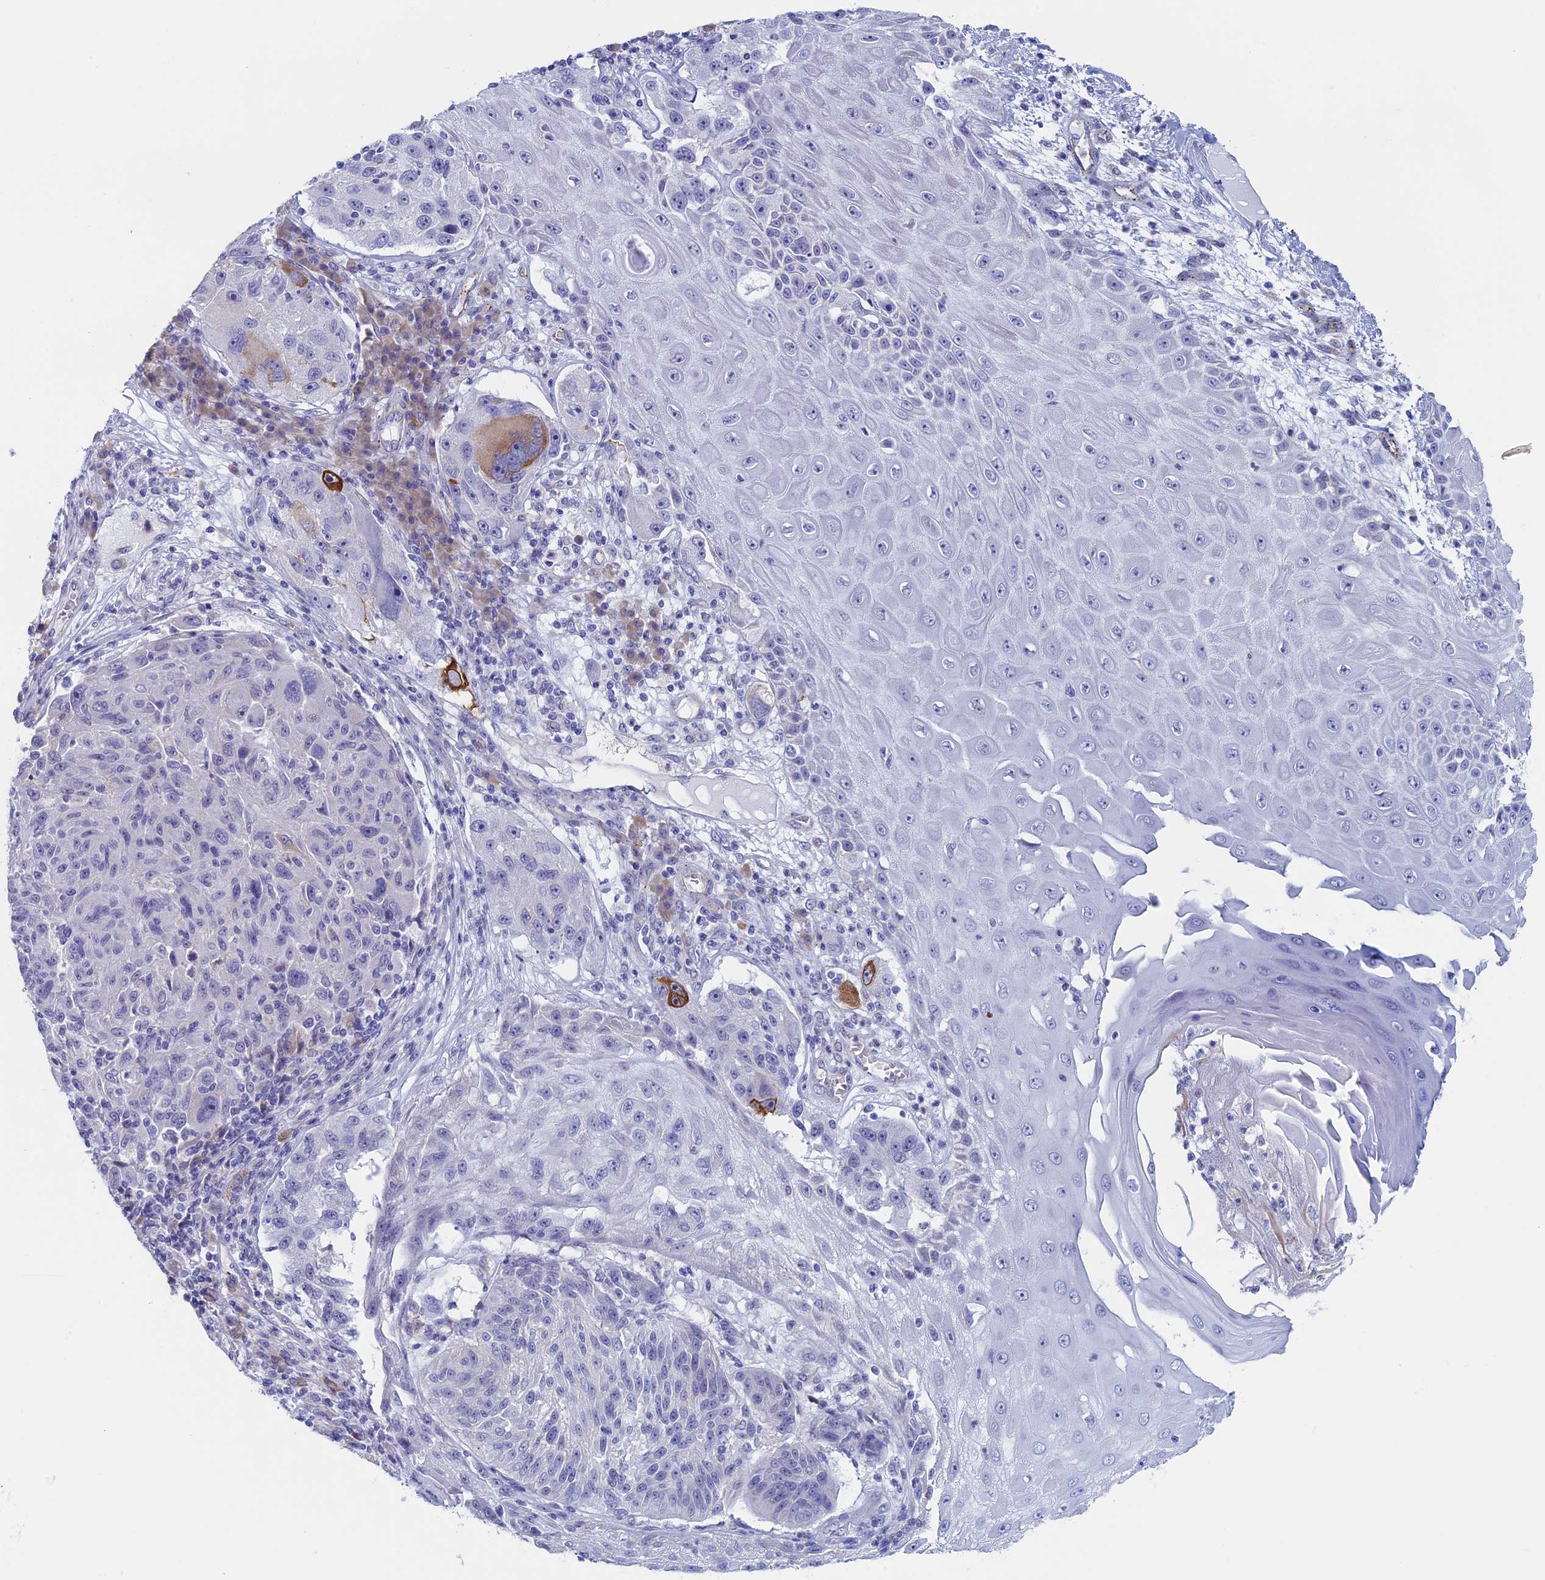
{"staining": {"intensity": "negative", "quantity": "none", "location": "none"}, "tissue": "melanoma", "cell_type": "Tumor cells", "image_type": "cancer", "snomed": [{"axis": "morphology", "description": "Malignant melanoma, NOS"}, {"axis": "topography", "description": "Skin"}], "caption": "Tumor cells are negative for brown protein staining in melanoma. Nuclei are stained in blue.", "gene": "MAGEB6", "patient": {"sex": "male", "age": 53}}